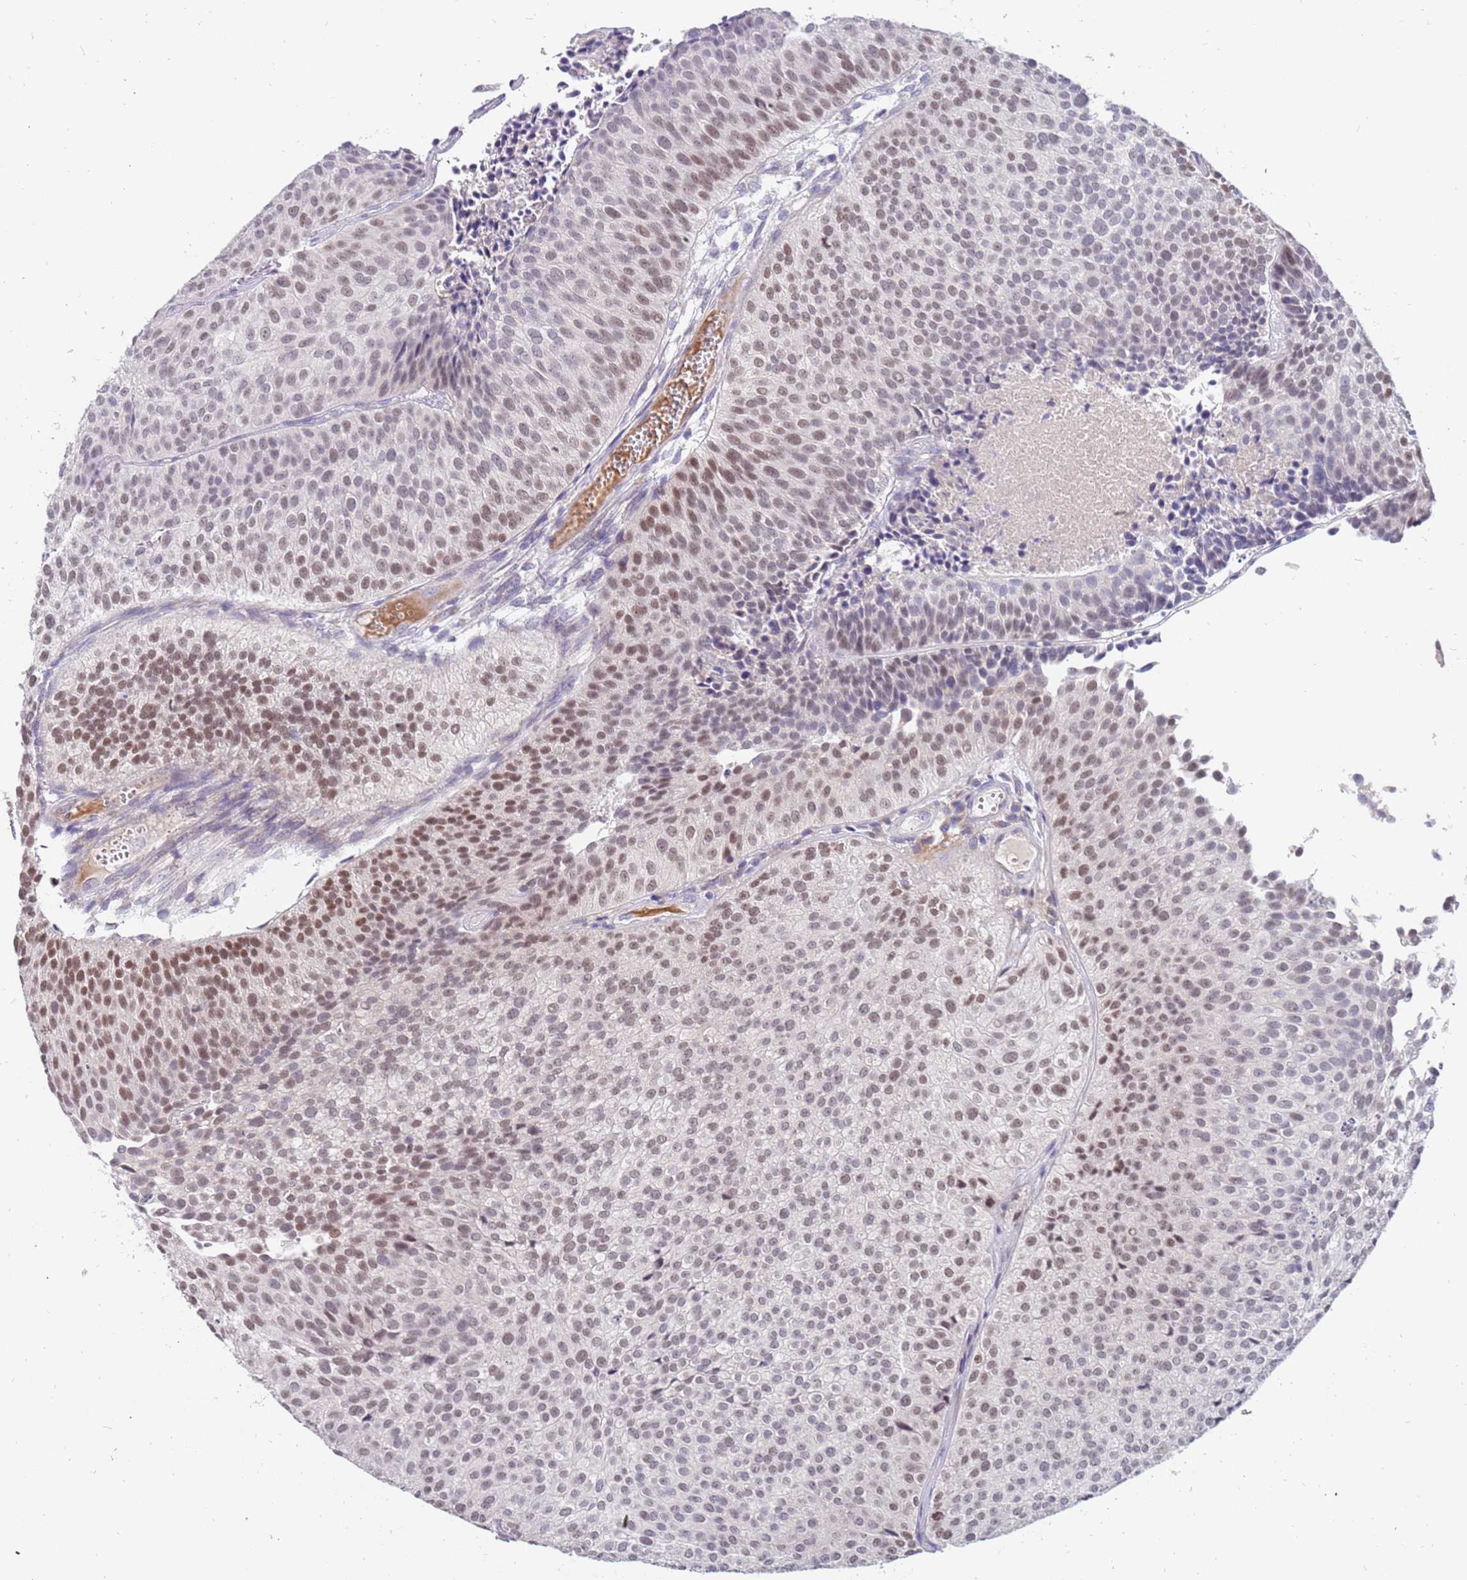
{"staining": {"intensity": "weak", "quantity": "25%-75%", "location": "nuclear"}, "tissue": "urothelial cancer", "cell_type": "Tumor cells", "image_type": "cancer", "snomed": [{"axis": "morphology", "description": "Urothelial carcinoma, Low grade"}, {"axis": "topography", "description": "Urinary bladder"}], "caption": "Urothelial carcinoma (low-grade) stained with IHC reveals weak nuclear positivity in about 25%-75% of tumor cells.", "gene": "ZNF746", "patient": {"sex": "male", "age": 84}}